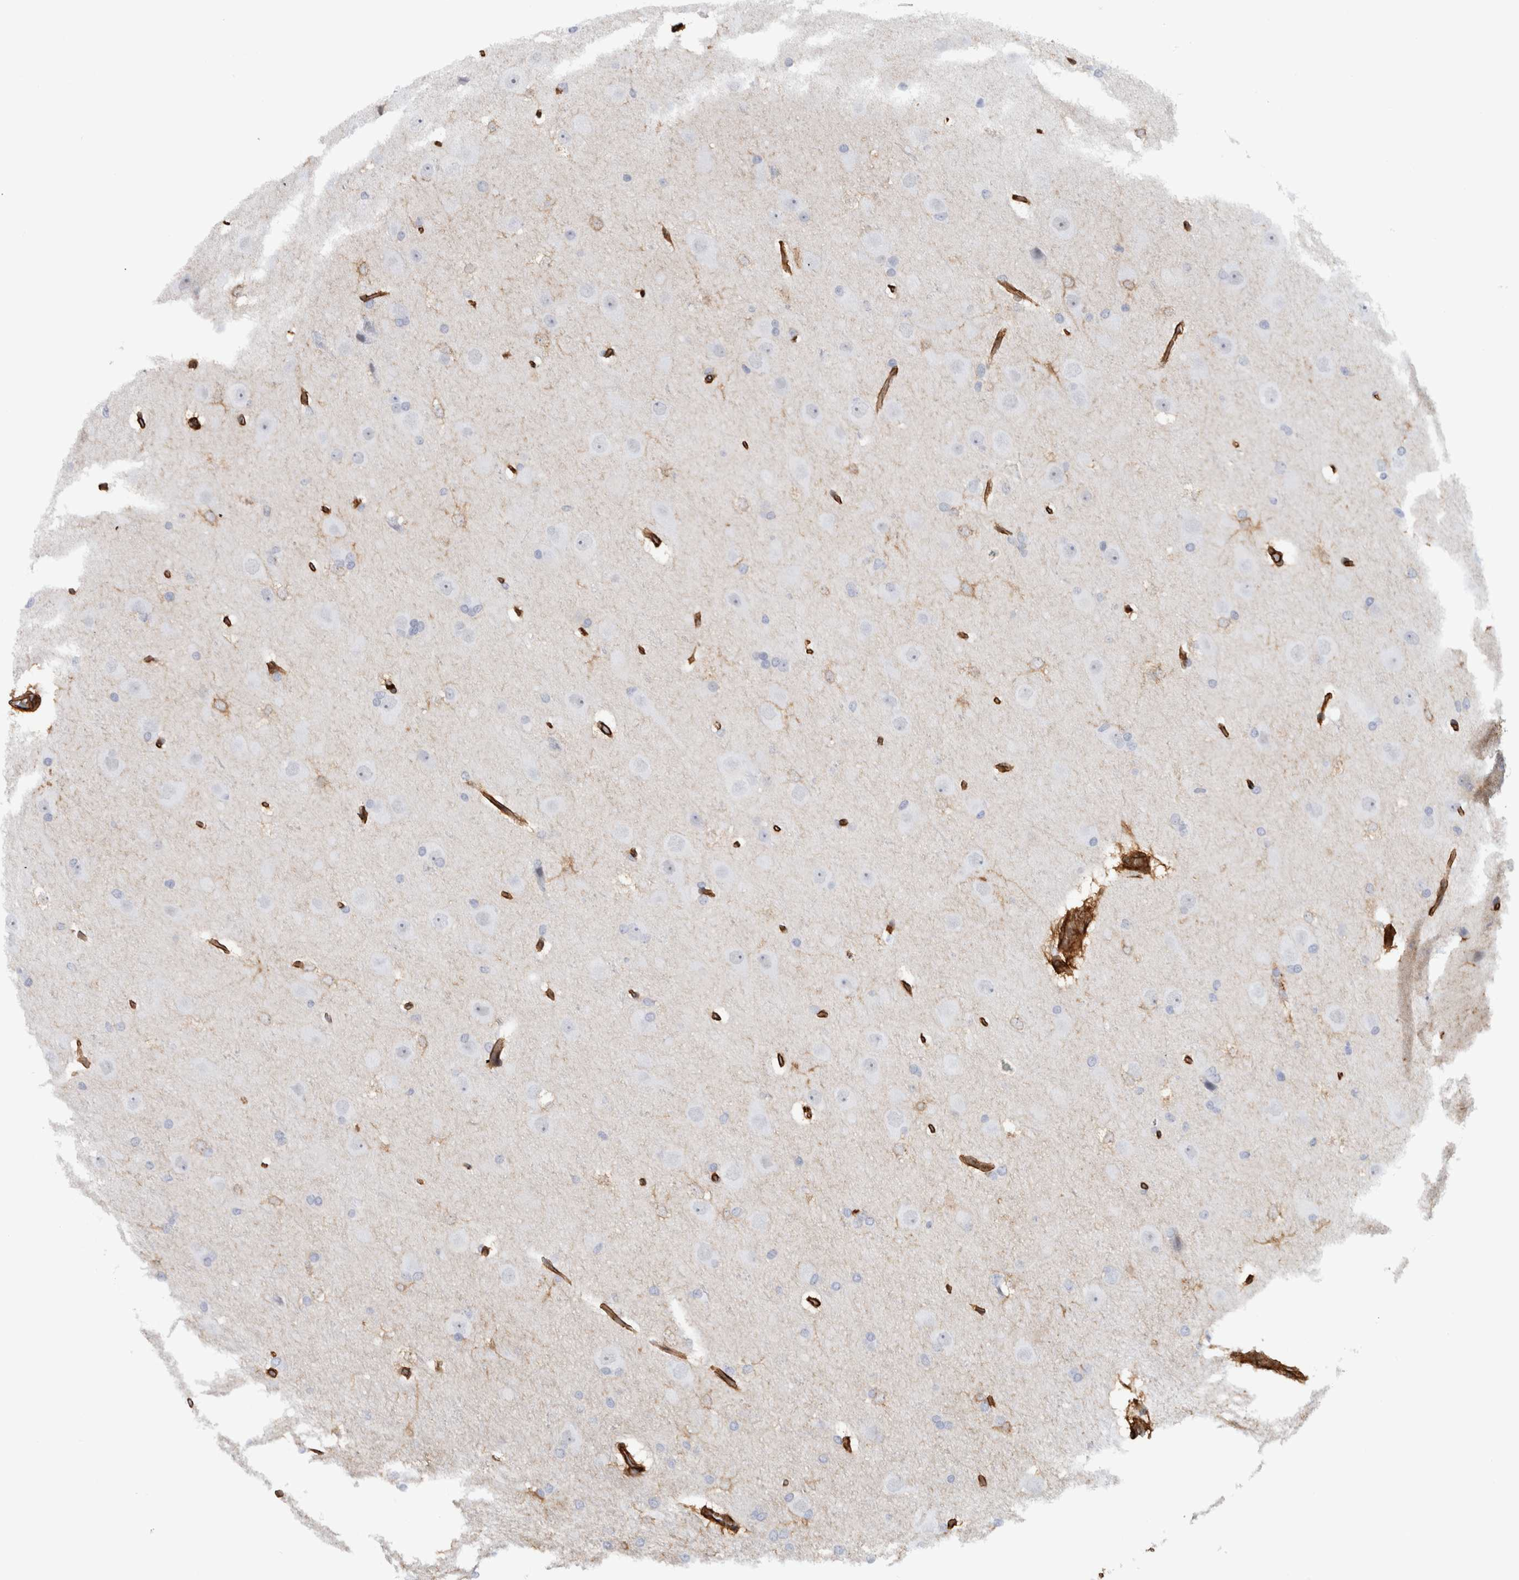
{"staining": {"intensity": "moderate", "quantity": "<25%", "location": "cytoplasmic/membranous"}, "tissue": "glioma", "cell_type": "Tumor cells", "image_type": "cancer", "snomed": [{"axis": "morphology", "description": "Glioma, malignant, Low grade"}, {"axis": "topography", "description": "Brain"}], "caption": "Moderate cytoplasmic/membranous positivity is seen in about <25% of tumor cells in glioma.", "gene": "AHNAK", "patient": {"sex": "female", "age": 37}}